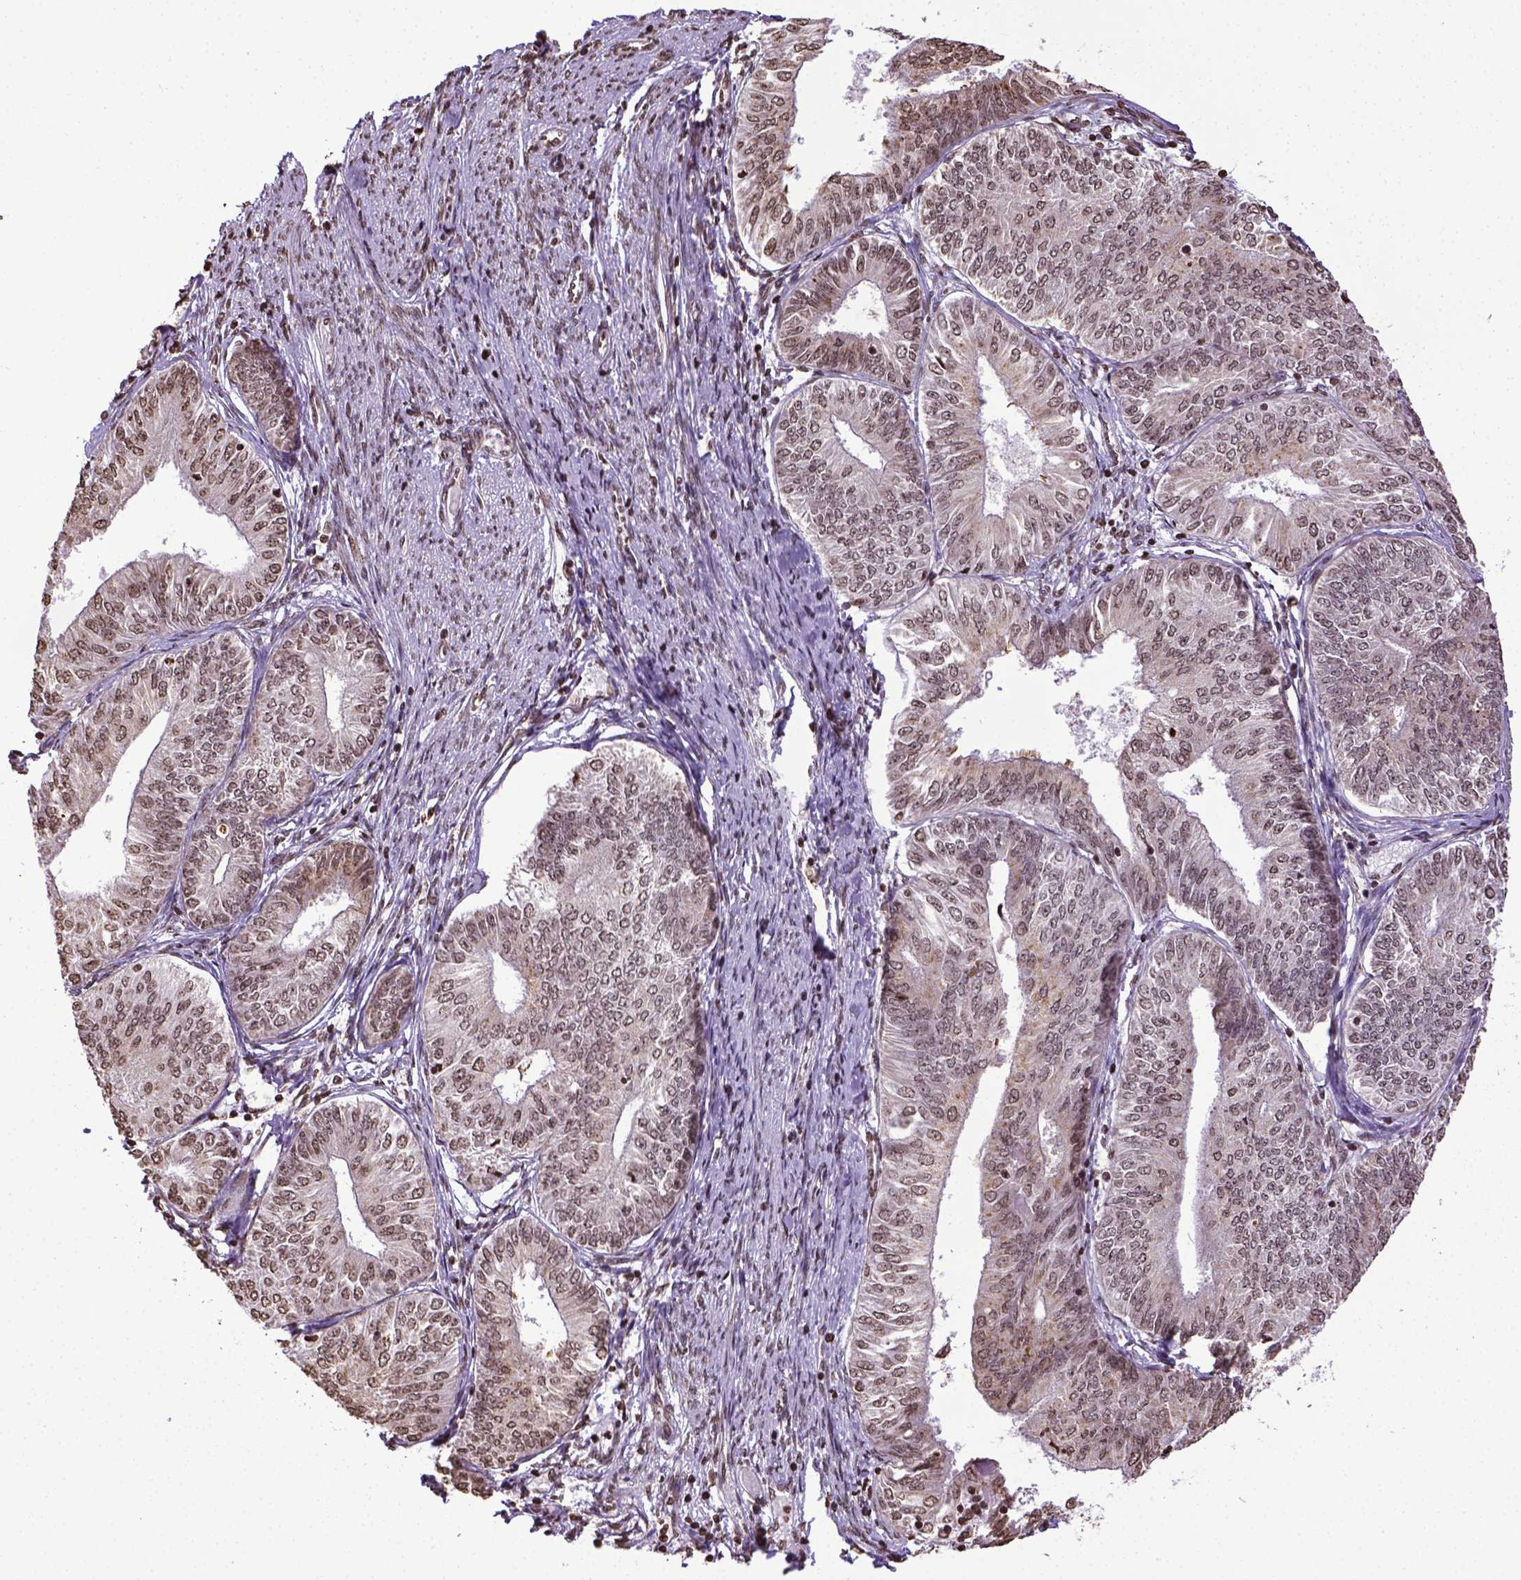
{"staining": {"intensity": "weak", "quantity": ">75%", "location": "nuclear"}, "tissue": "endometrial cancer", "cell_type": "Tumor cells", "image_type": "cancer", "snomed": [{"axis": "morphology", "description": "Adenocarcinoma, NOS"}, {"axis": "topography", "description": "Endometrium"}], "caption": "An image showing weak nuclear expression in approximately >75% of tumor cells in endometrial adenocarcinoma, as visualized by brown immunohistochemical staining.", "gene": "ZNF75D", "patient": {"sex": "female", "age": 58}}